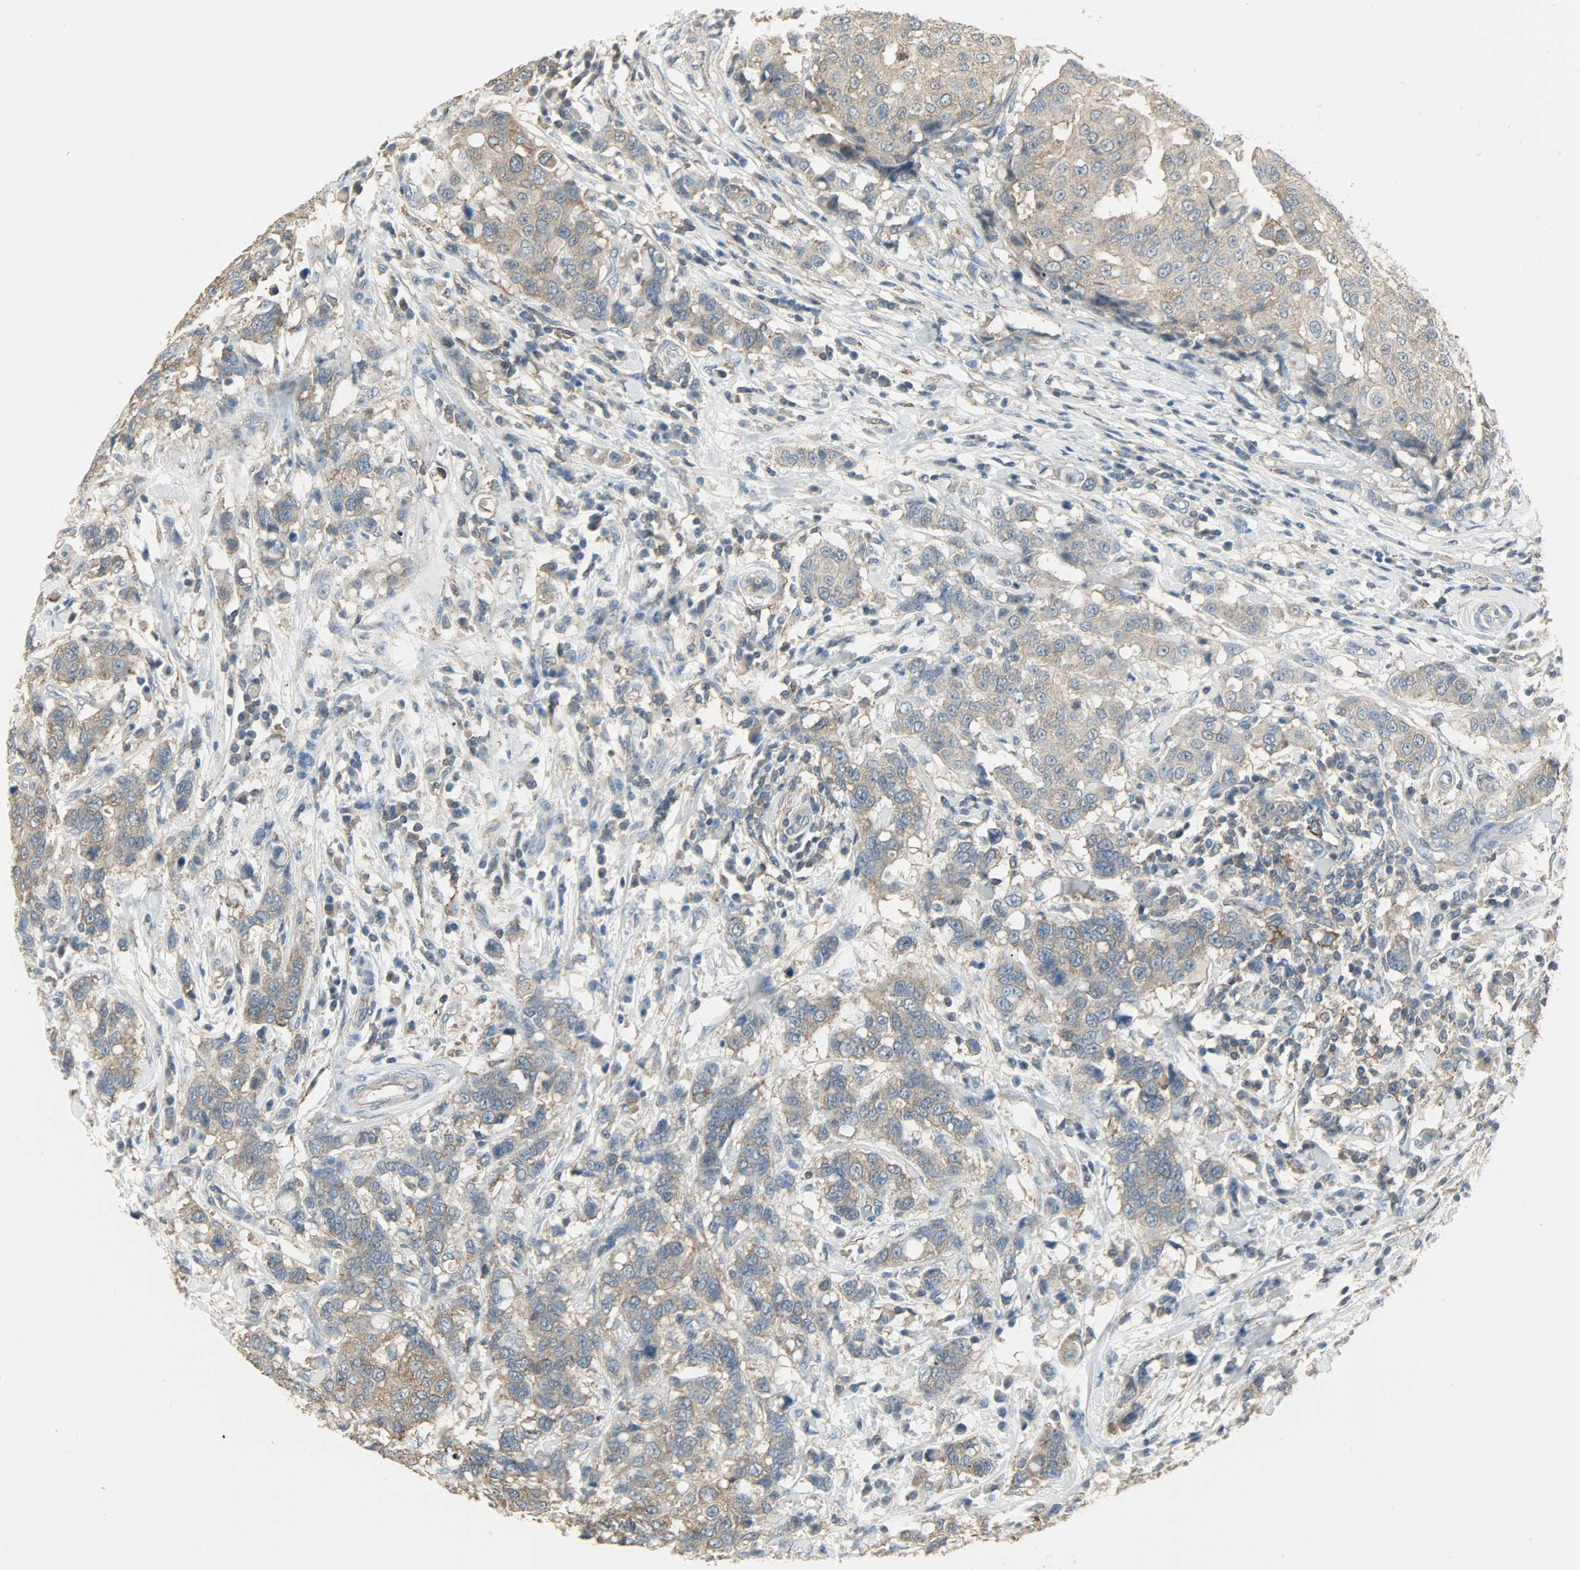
{"staining": {"intensity": "moderate", "quantity": ">75%", "location": "cytoplasmic/membranous"}, "tissue": "breast cancer", "cell_type": "Tumor cells", "image_type": "cancer", "snomed": [{"axis": "morphology", "description": "Duct carcinoma"}, {"axis": "topography", "description": "Breast"}], "caption": "Approximately >75% of tumor cells in human breast cancer (invasive ductal carcinoma) demonstrate moderate cytoplasmic/membranous protein positivity as visualized by brown immunohistochemical staining.", "gene": "DNAJA4", "patient": {"sex": "female", "age": 27}}